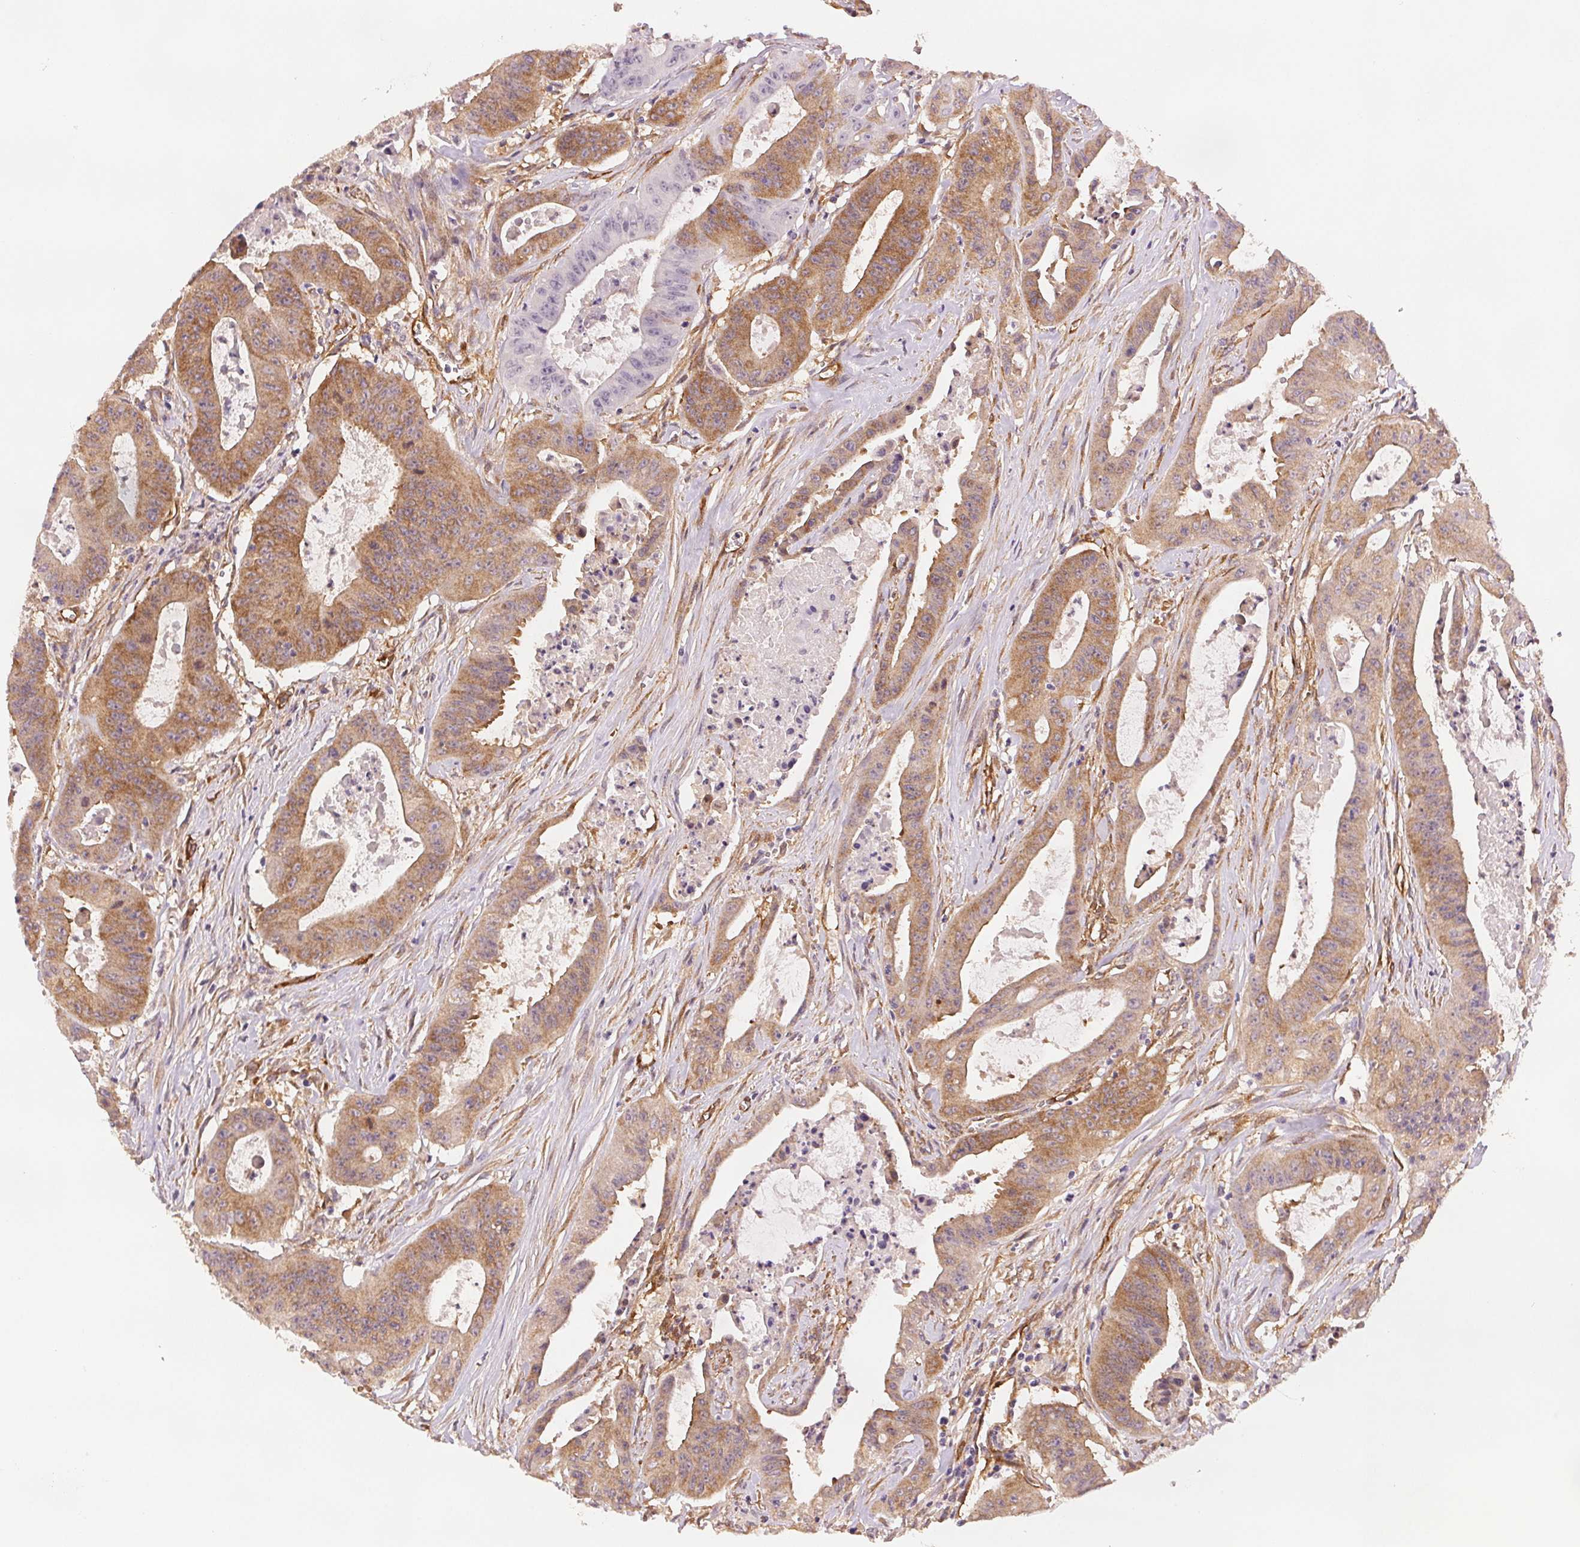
{"staining": {"intensity": "moderate", "quantity": ">75%", "location": "cytoplasmic/membranous"}, "tissue": "colorectal cancer", "cell_type": "Tumor cells", "image_type": "cancer", "snomed": [{"axis": "morphology", "description": "Adenocarcinoma, NOS"}, {"axis": "topography", "description": "Colon"}], "caption": "Colorectal cancer was stained to show a protein in brown. There is medium levels of moderate cytoplasmic/membranous positivity in approximately >75% of tumor cells.", "gene": "DIAPH2", "patient": {"sex": "male", "age": 33}}